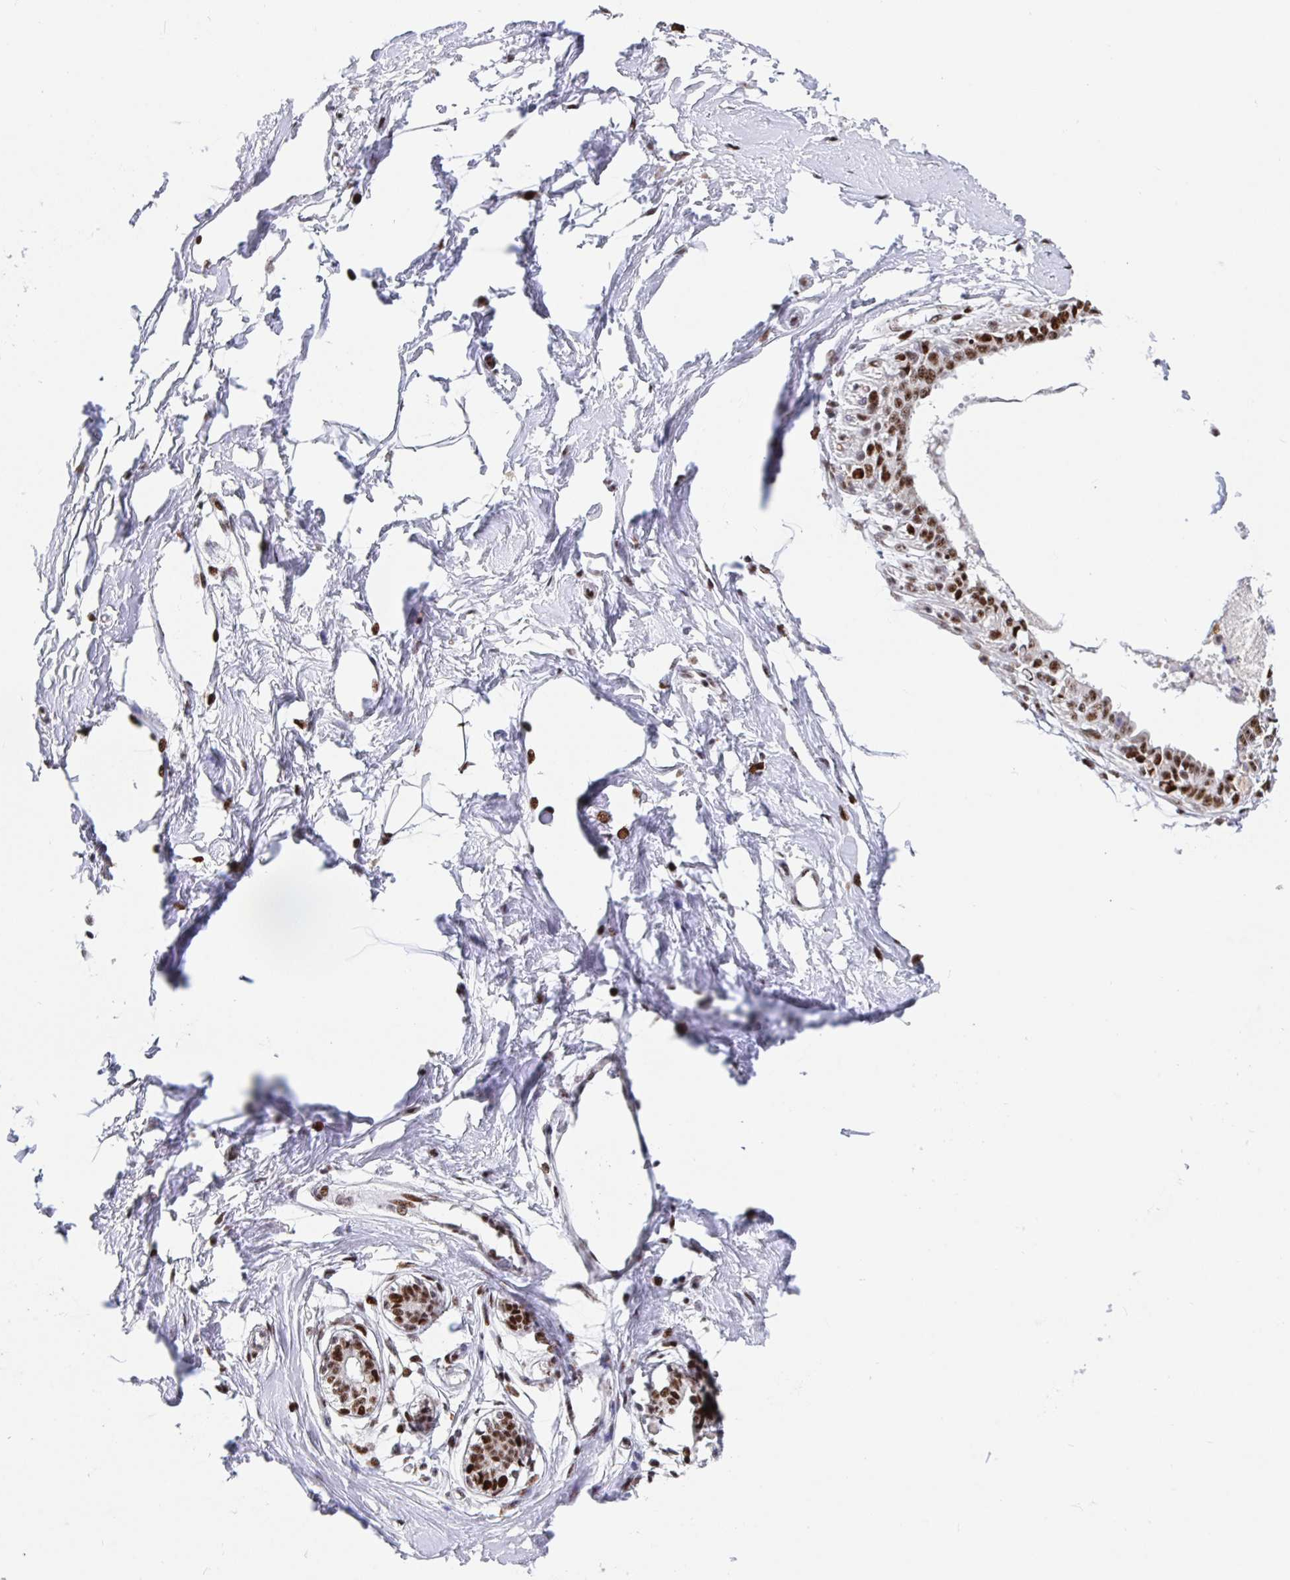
{"staining": {"intensity": "negative", "quantity": "none", "location": "none"}, "tissue": "breast", "cell_type": "Adipocytes", "image_type": "normal", "snomed": [{"axis": "morphology", "description": "Normal tissue, NOS"}, {"axis": "topography", "description": "Breast"}], "caption": "Immunohistochemistry (IHC) histopathology image of normal human breast stained for a protein (brown), which reveals no staining in adipocytes. Brightfield microscopy of IHC stained with DAB (brown) and hematoxylin (blue), captured at high magnification.", "gene": "SETD5", "patient": {"sex": "female", "age": 45}}